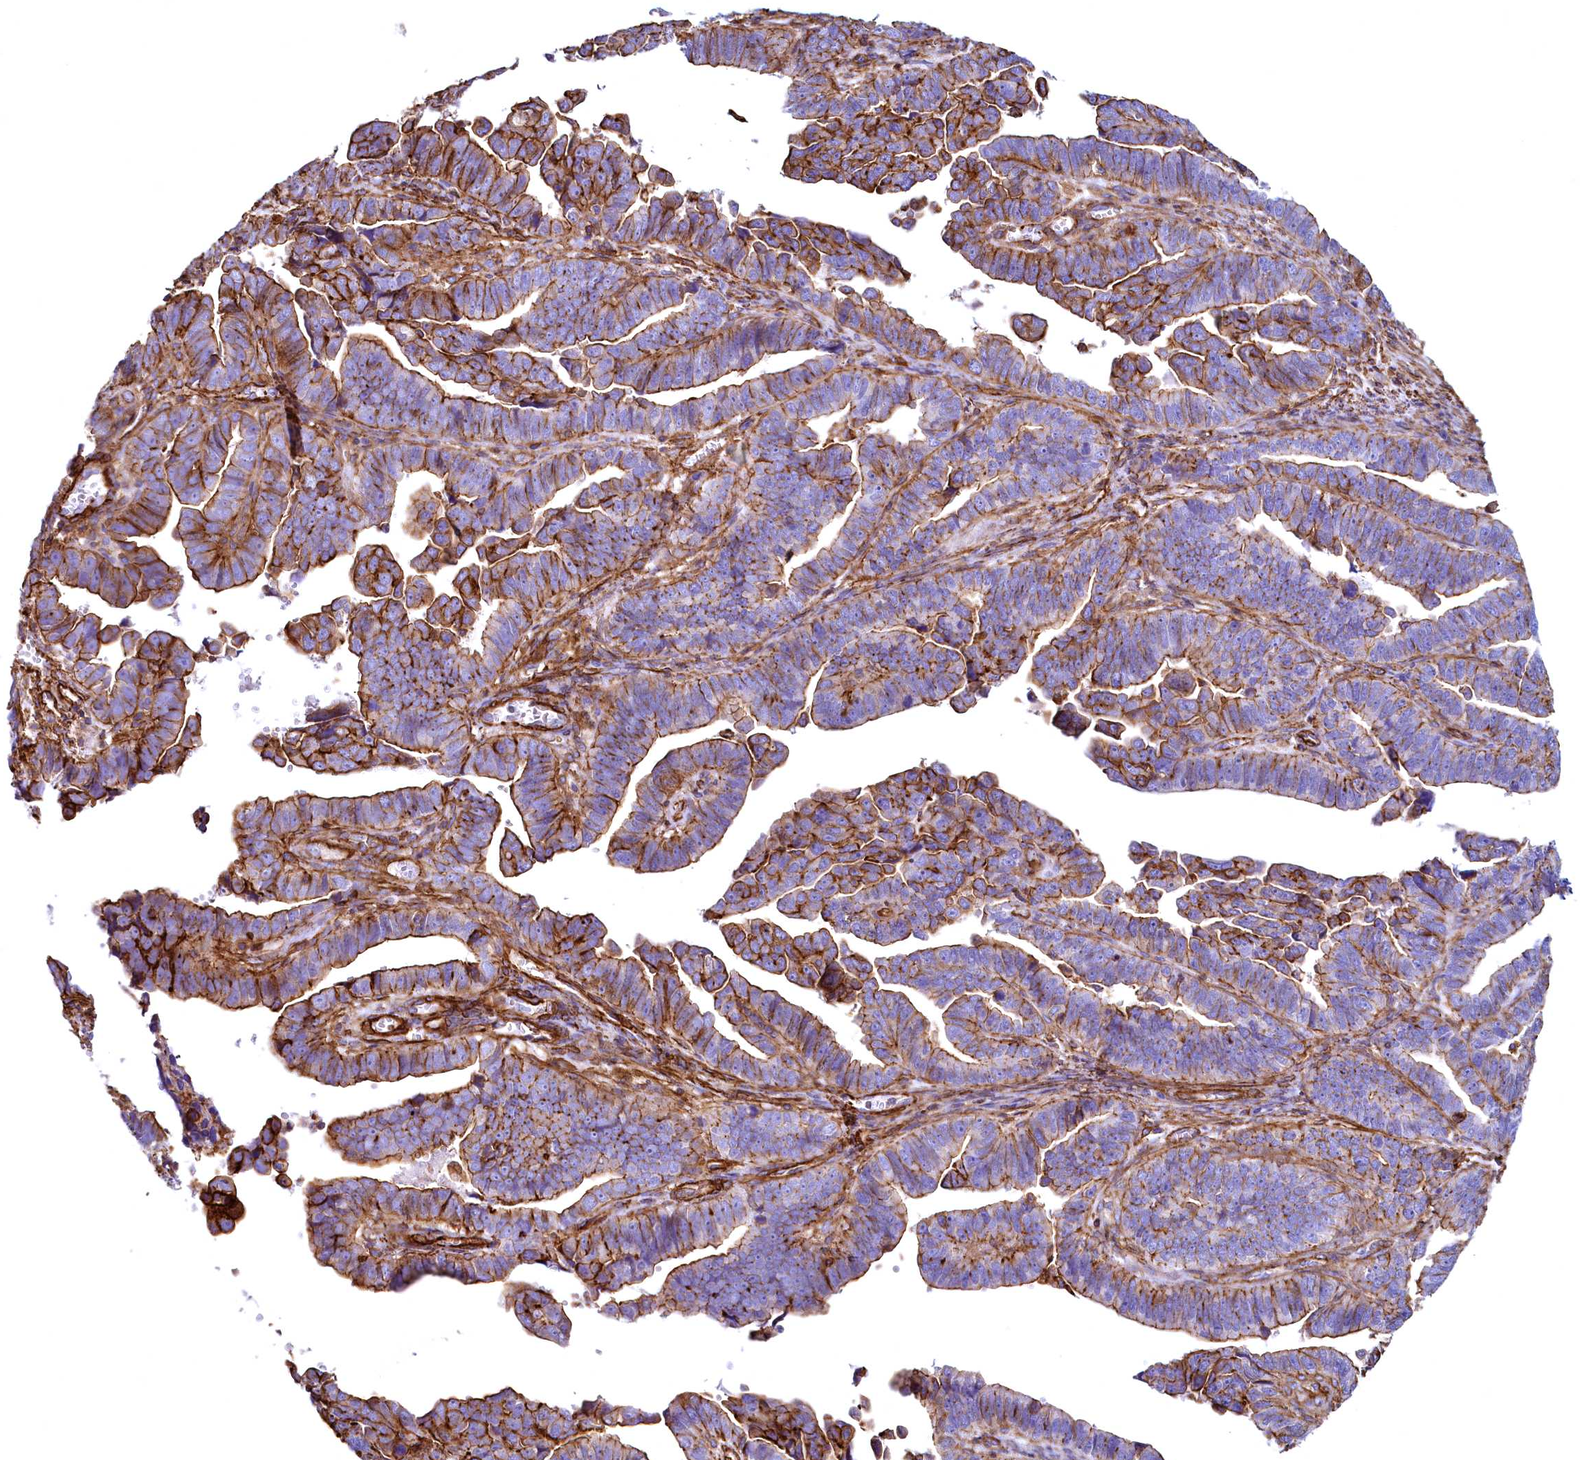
{"staining": {"intensity": "strong", "quantity": ">75%", "location": "cytoplasmic/membranous"}, "tissue": "endometrial cancer", "cell_type": "Tumor cells", "image_type": "cancer", "snomed": [{"axis": "morphology", "description": "Adenocarcinoma, NOS"}, {"axis": "topography", "description": "Endometrium"}], "caption": "Strong cytoplasmic/membranous protein staining is identified in approximately >75% of tumor cells in endometrial adenocarcinoma.", "gene": "THBS1", "patient": {"sex": "female", "age": 75}}